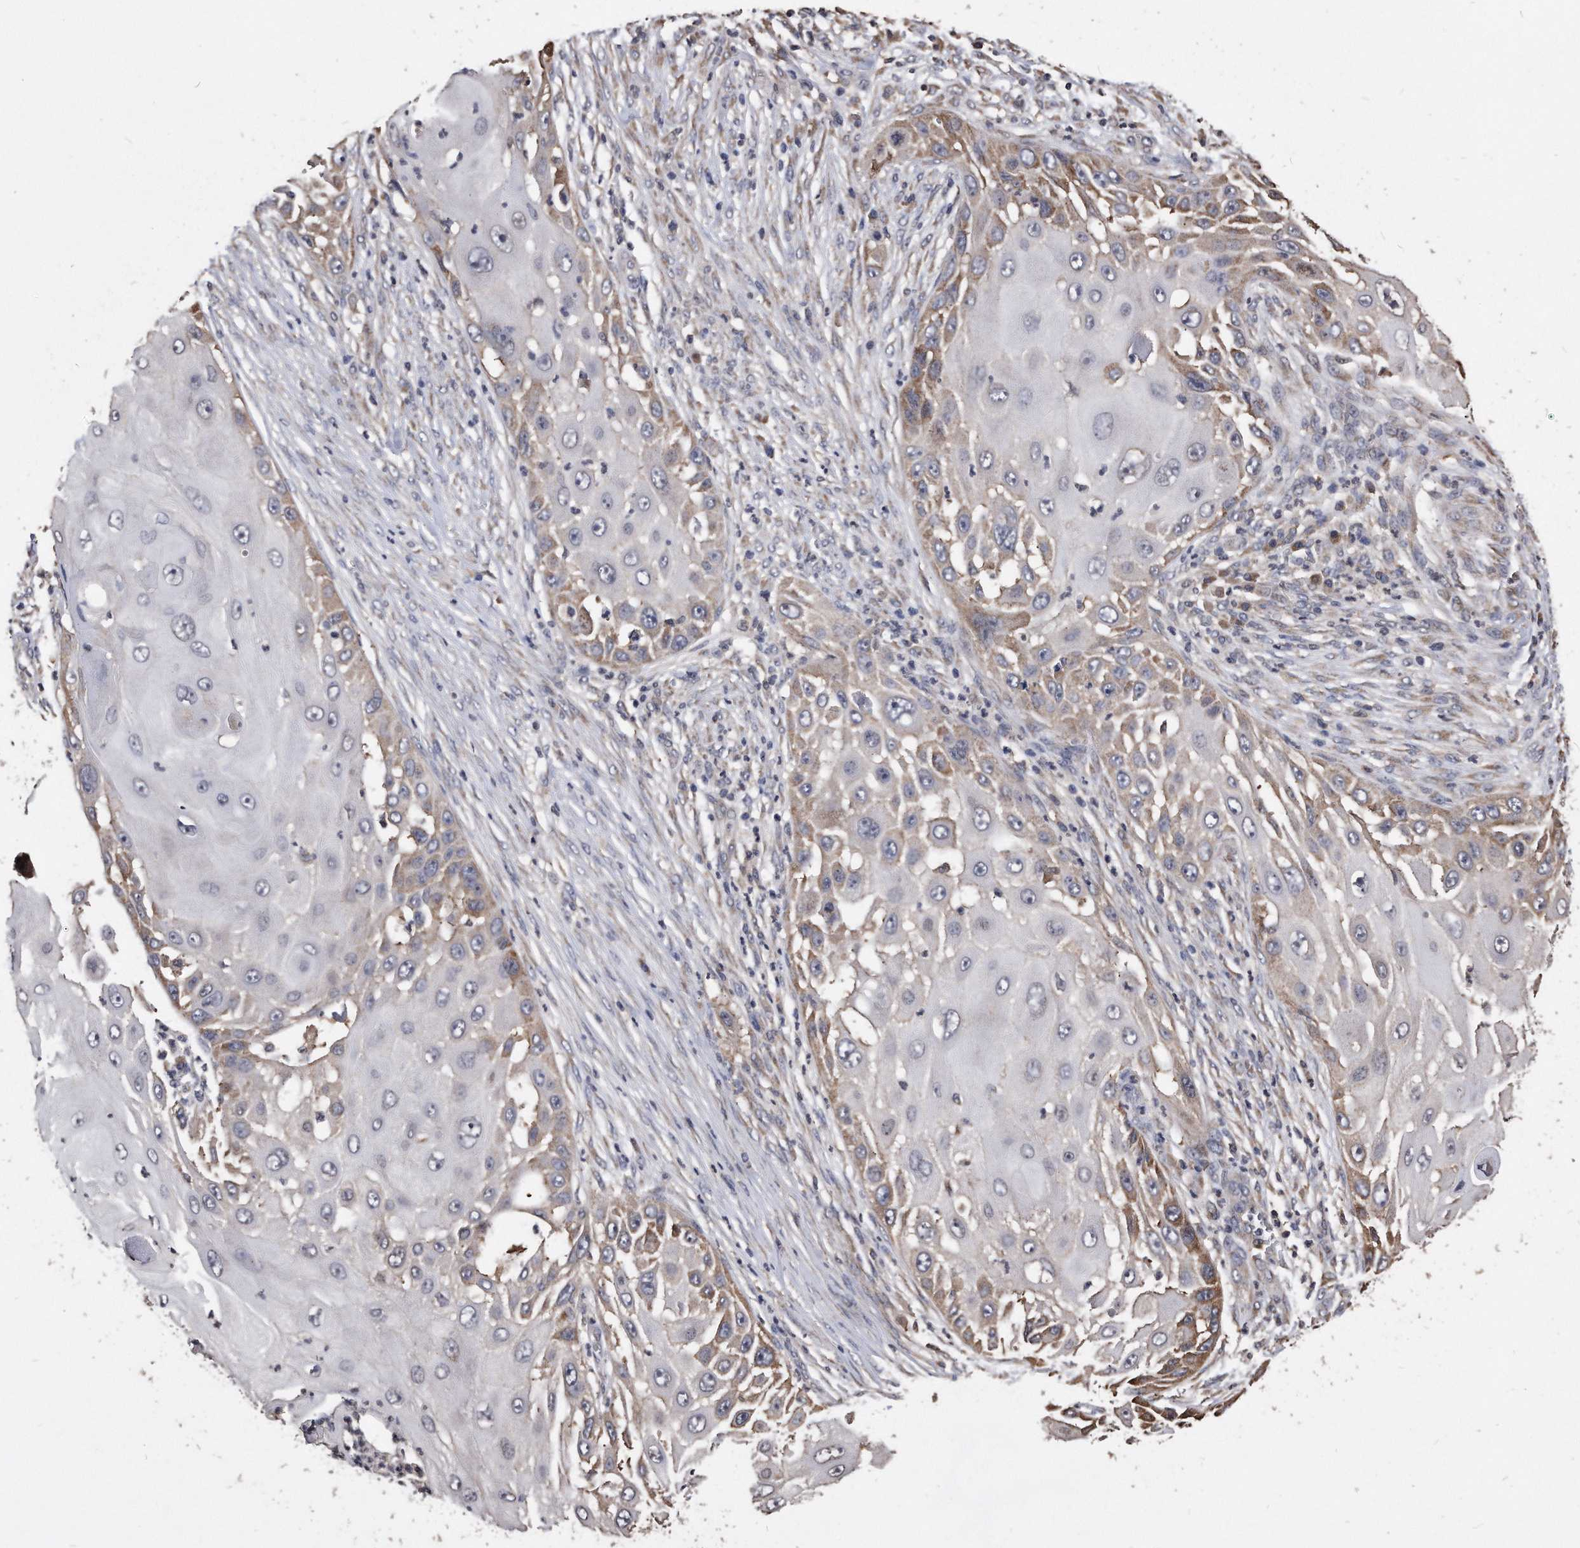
{"staining": {"intensity": "moderate", "quantity": "<25%", "location": "cytoplasmic/membranous"}, "tissue": "skin cancer", "cell_type": "Tumor cells", "image_type": "cancer", "snomed": [{"axis": "morphology", "description": "Squamous cell carcinoma, NOS"}, {"axis": "topography", "description": "Skin"}], "caption": "Immunohistochemical staining of skin squamous cell carcinoma demonstrates low levels of moderate cytoplasmic/membranous staining in approximately <25% of tumor cells. The staining was performed using DAB, with brown indicating positive protein expression. Nuclei are stained blue with hematoxylin.", "gene": "IL20RA", "patient": {"sex": "female", "age": 44}}